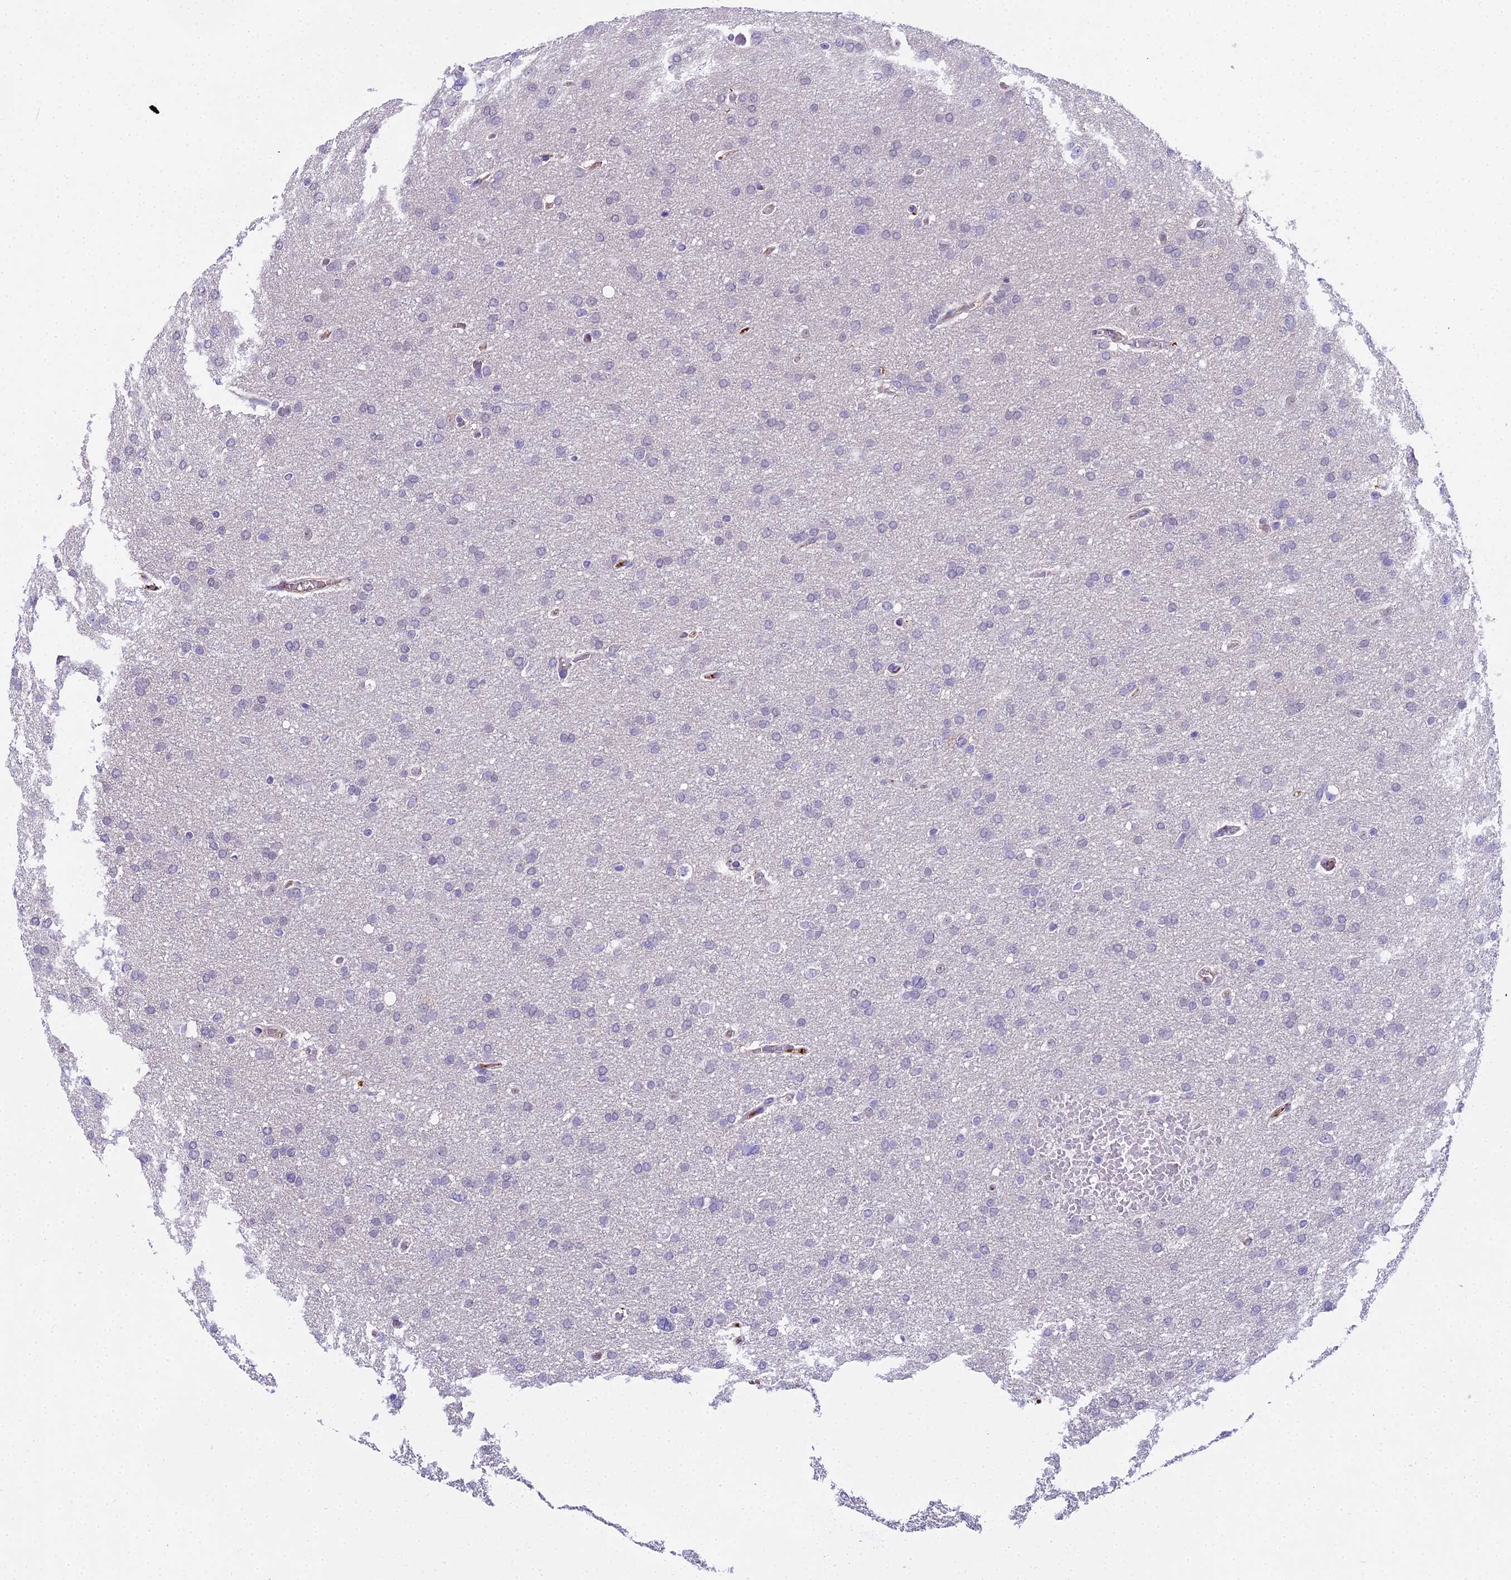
{"staining": {"intensity": "negative", "quantity": "none", "location": "none"}, "tissue": "glioma", "cell_type": "Tumor cells", "image_type": "cancer", "snomed": [{"axis": "morphology", "description": "Glioma, malignant, High grade"}, {"axis": "topography", "description": "Cerebral cortex"}], "caption": "An immunohistochemistry (IHC) image of glioma is shown. There is no staining in tumor cells of glioma. (DAB IHC, high magnification).", "gene": "MAT2A", "patient": {"sex": "female", "age": 36}}